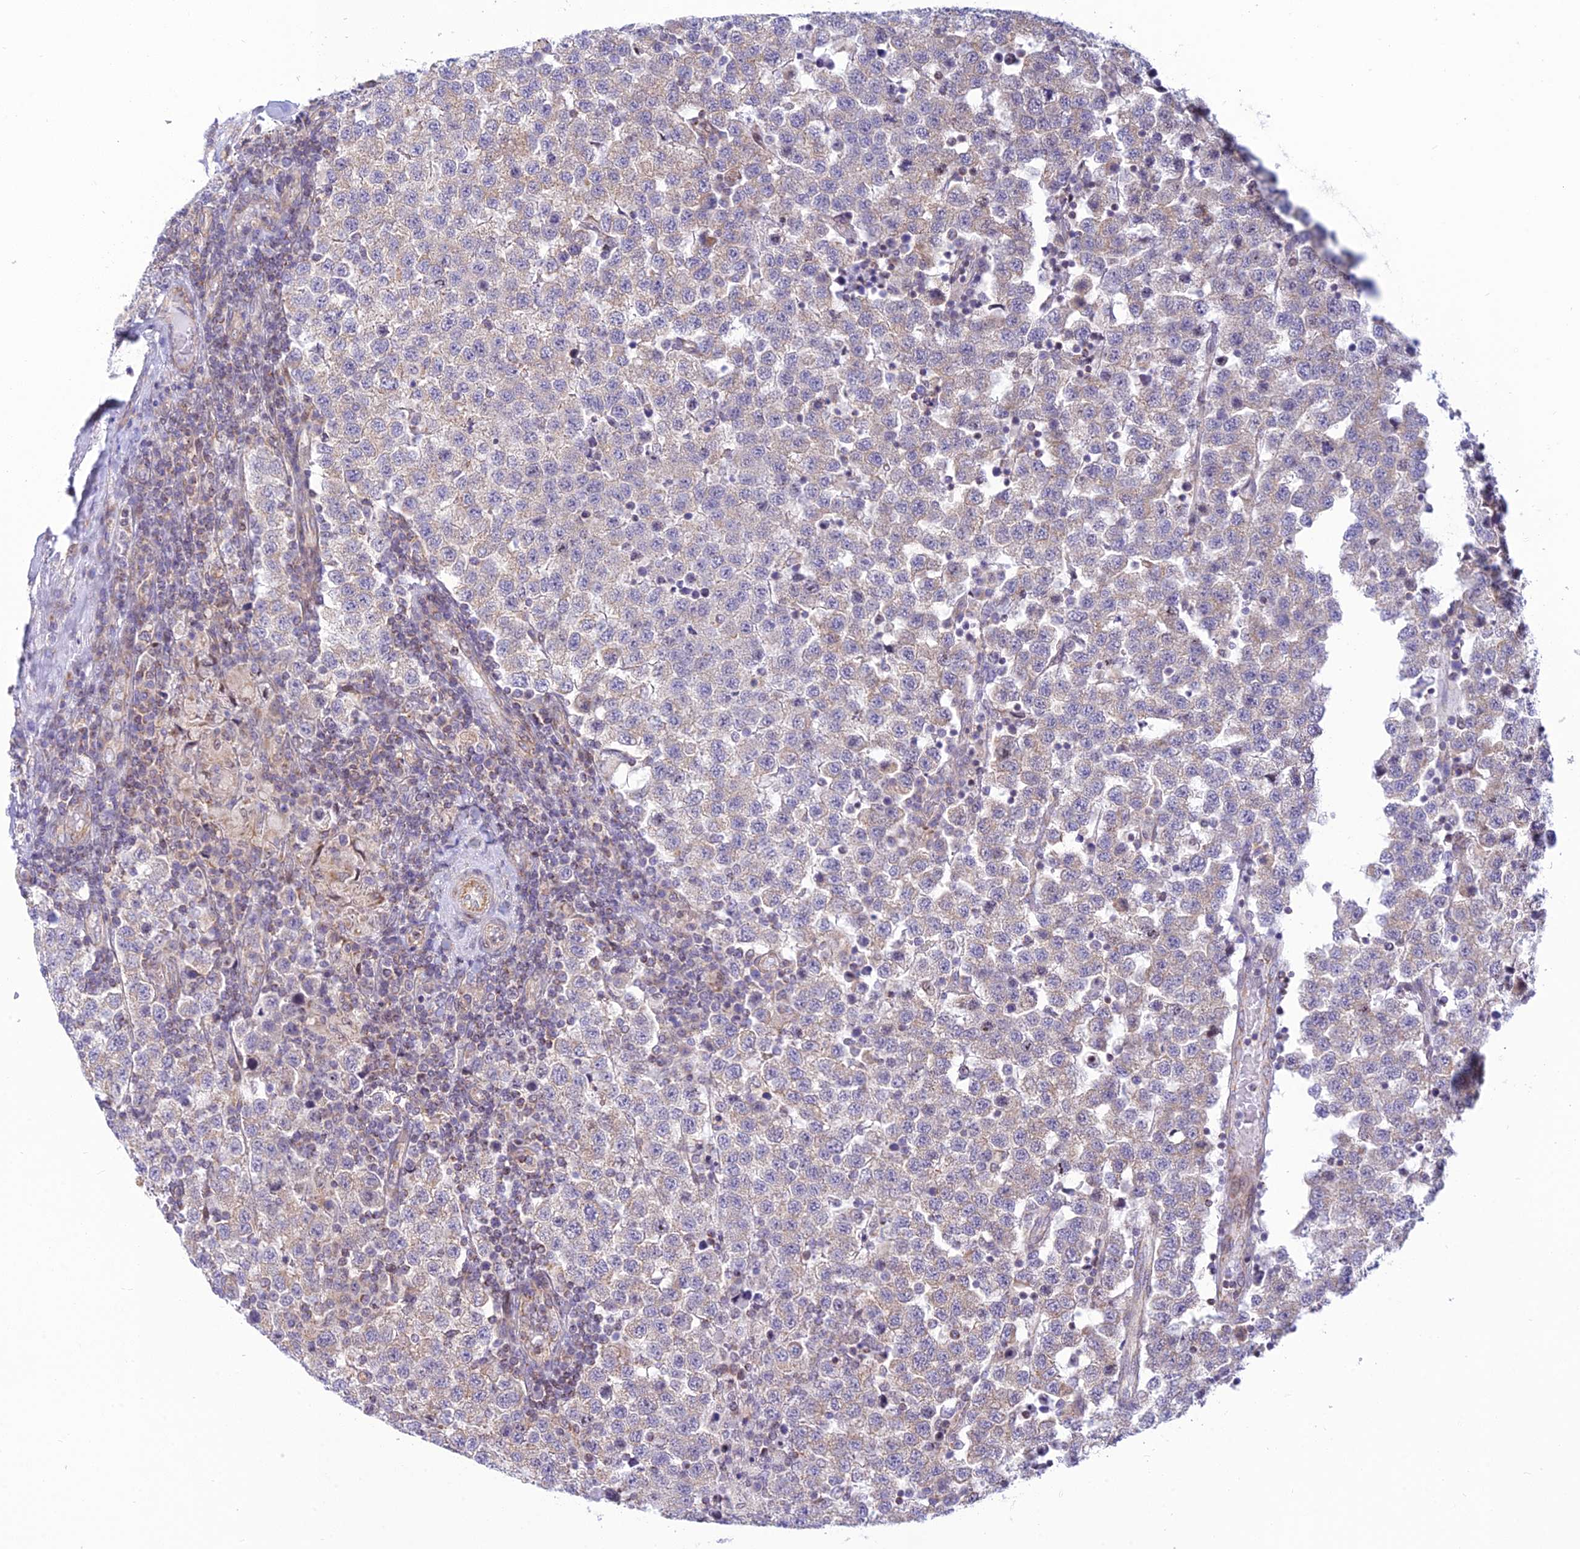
{"staining": {"intensity": "negative", "quantity": "none", "location": "none"}, "tissue": "testis cancer", "cell_type": "Tumor cells", "image_type": "cancer", "snomed": [{"axis": "morphology", "description": "Seminoma, NOS"}, {"axis": "topography", "description": "Testis"}], "caption": "Tumor cells are negative for protein expression in human testis seminoma.", "gene": "HOOK2", "patient": {"sex": "male", "age": 34}}